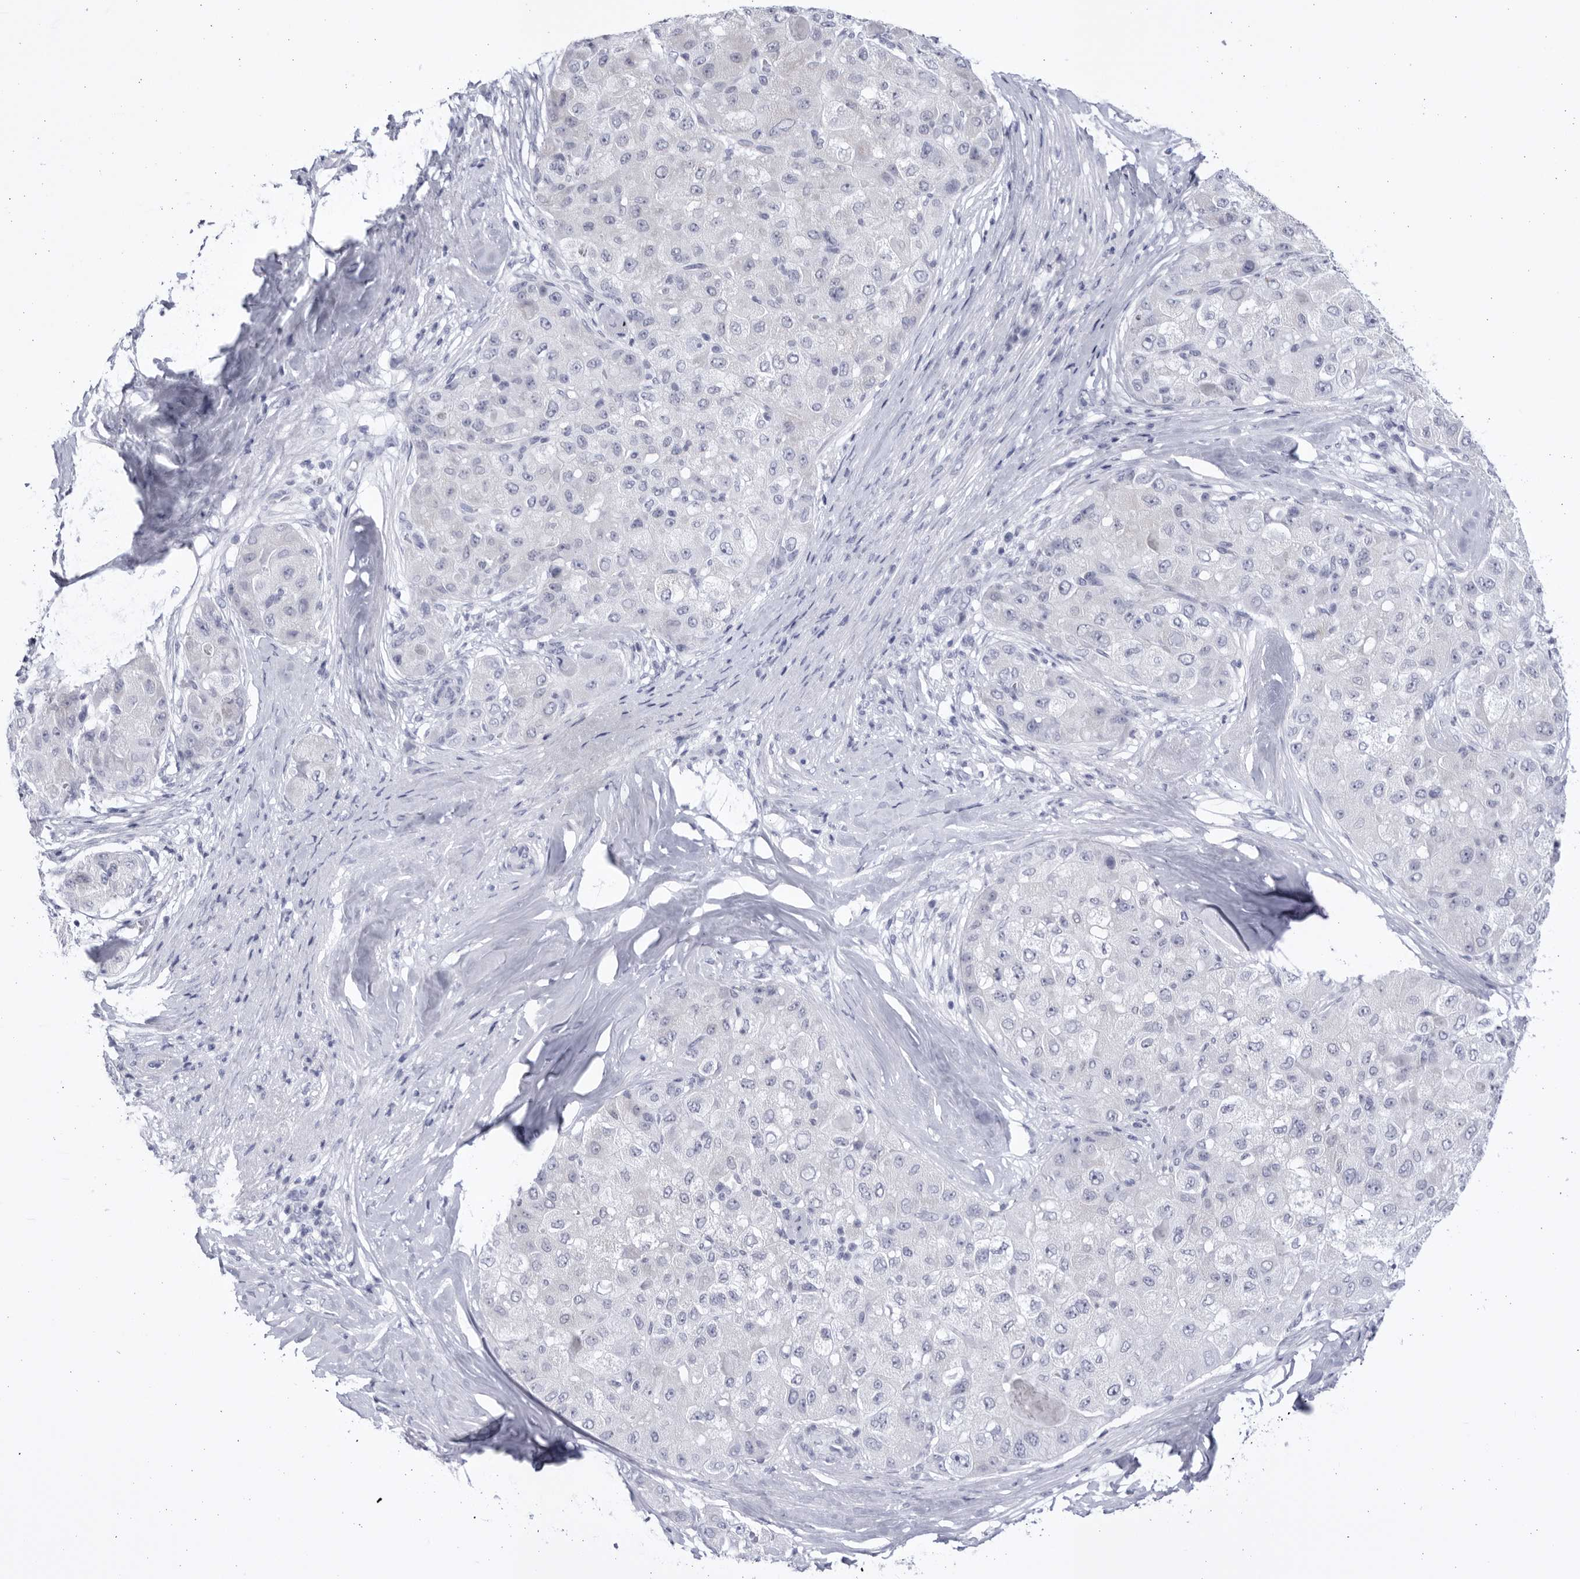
{"staining": {"intensity": "negative", "quantity": "none", "location": "none"}, "tissue": "liver cancer", "cell_type": "Tumor cells", "image_type": "cancer", "snomed": [{"axis": "morphology", "description": "Carcinoma, Hepatocellular, NOS"}, {"axis": "topography", "description": "Liver"}], "caption": "An IHC photomicrograph of liver hepatocellular carcinoma is shown. There is no staining in tumor cells of liver hepatocellular carcinoma. Brightfield microscopy of immunohistochemistry stained with DAB (3,3'-diaminobenzidine) (brown) and hematoxylin (blue), captured at high magnification.", "gene": "CCDC181", "patient": {"sex": "male", "age": 80}}